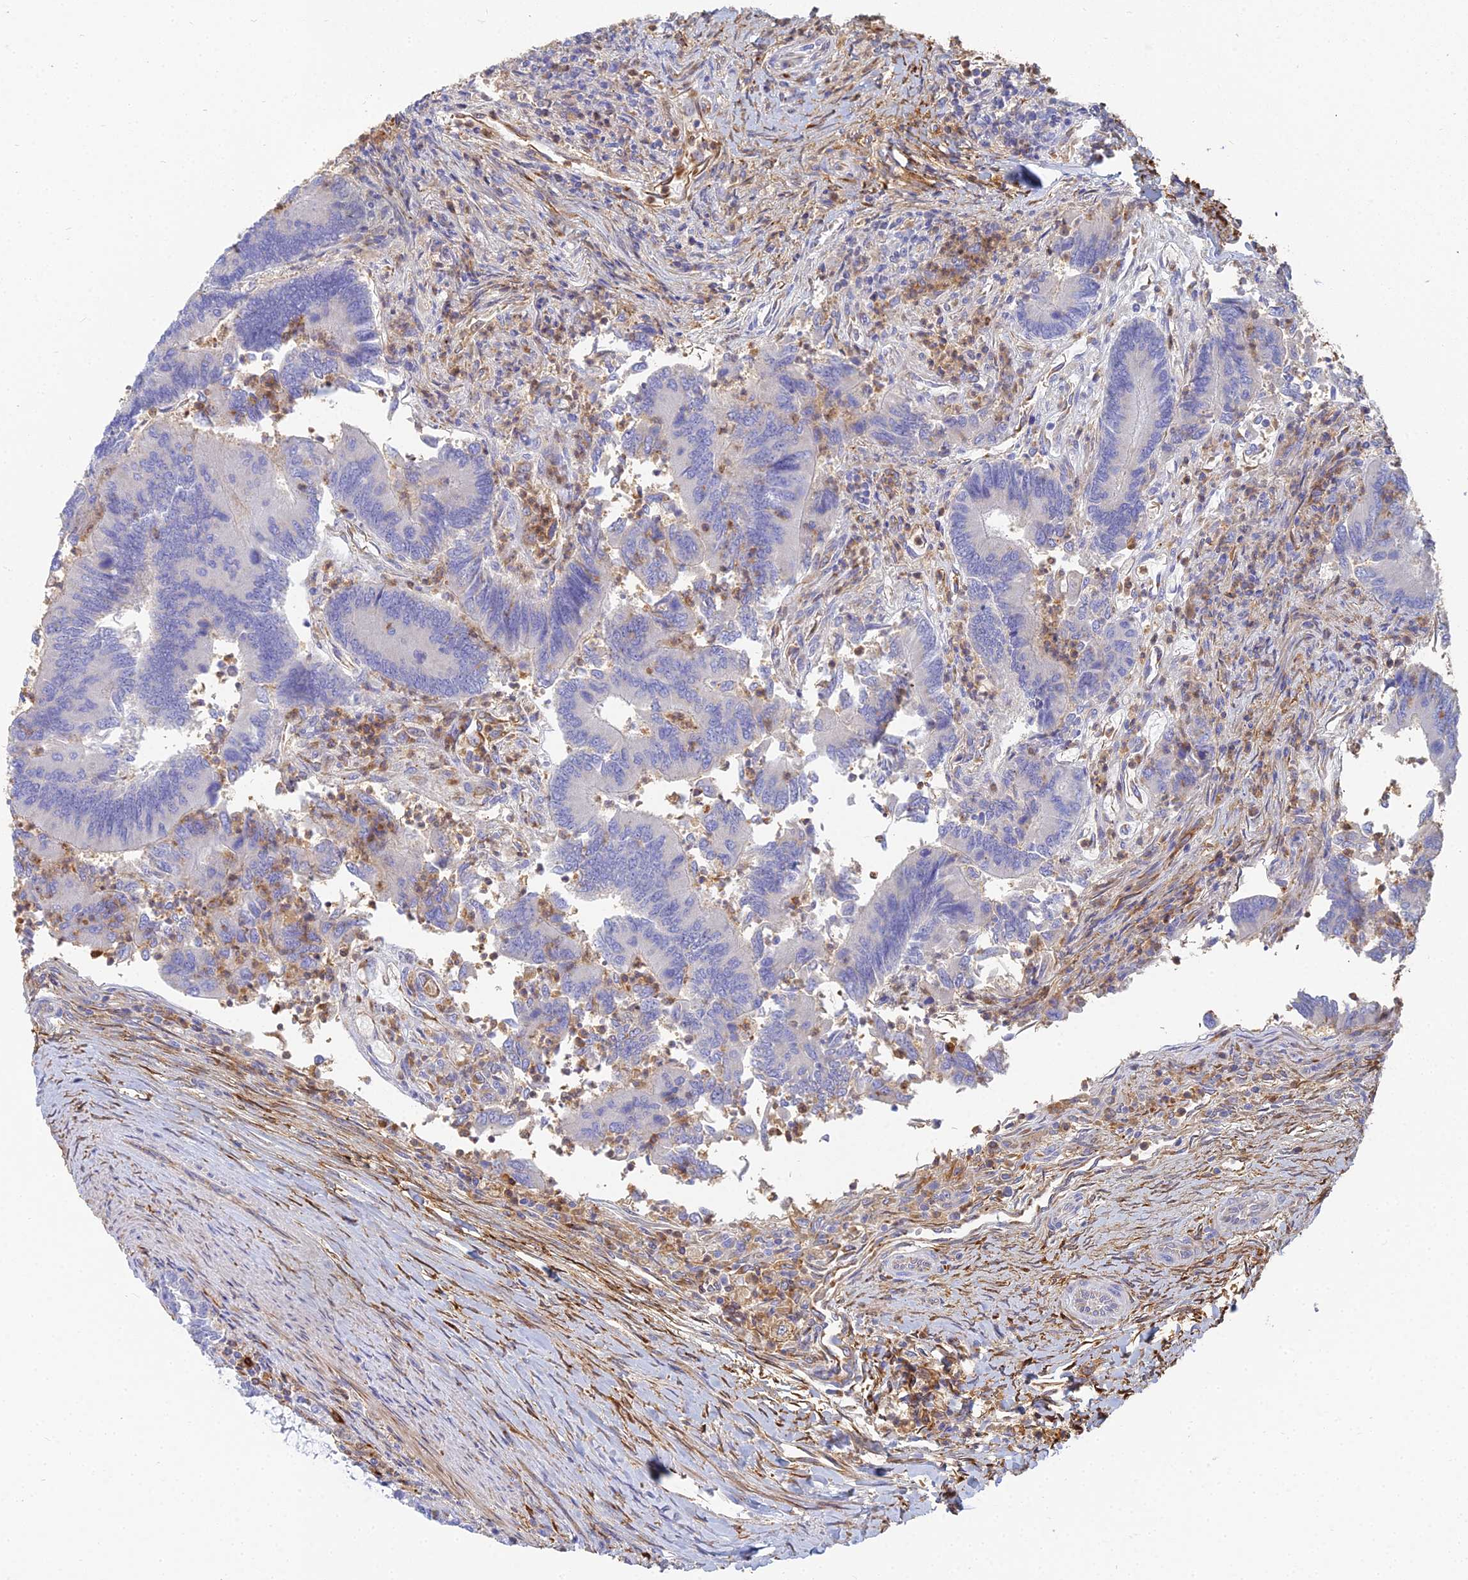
{"staining": {"intensity": "negative", "quantity": "none", "location": "none"}, "tissue": "colorectal cancer", "cell_type": "Tumor cells", "image_type": "cancer", "snomed": [{"axis": "morphology", "description": "Adenocarcinoma, NOS"}, {"axis": "topography", "description": "Colon"}], "caption": "Tumor cells are negative for protein expression in human colorectal cancer.", "gene": "VAT1", "patient": {"sex": "female", "age": 67}}